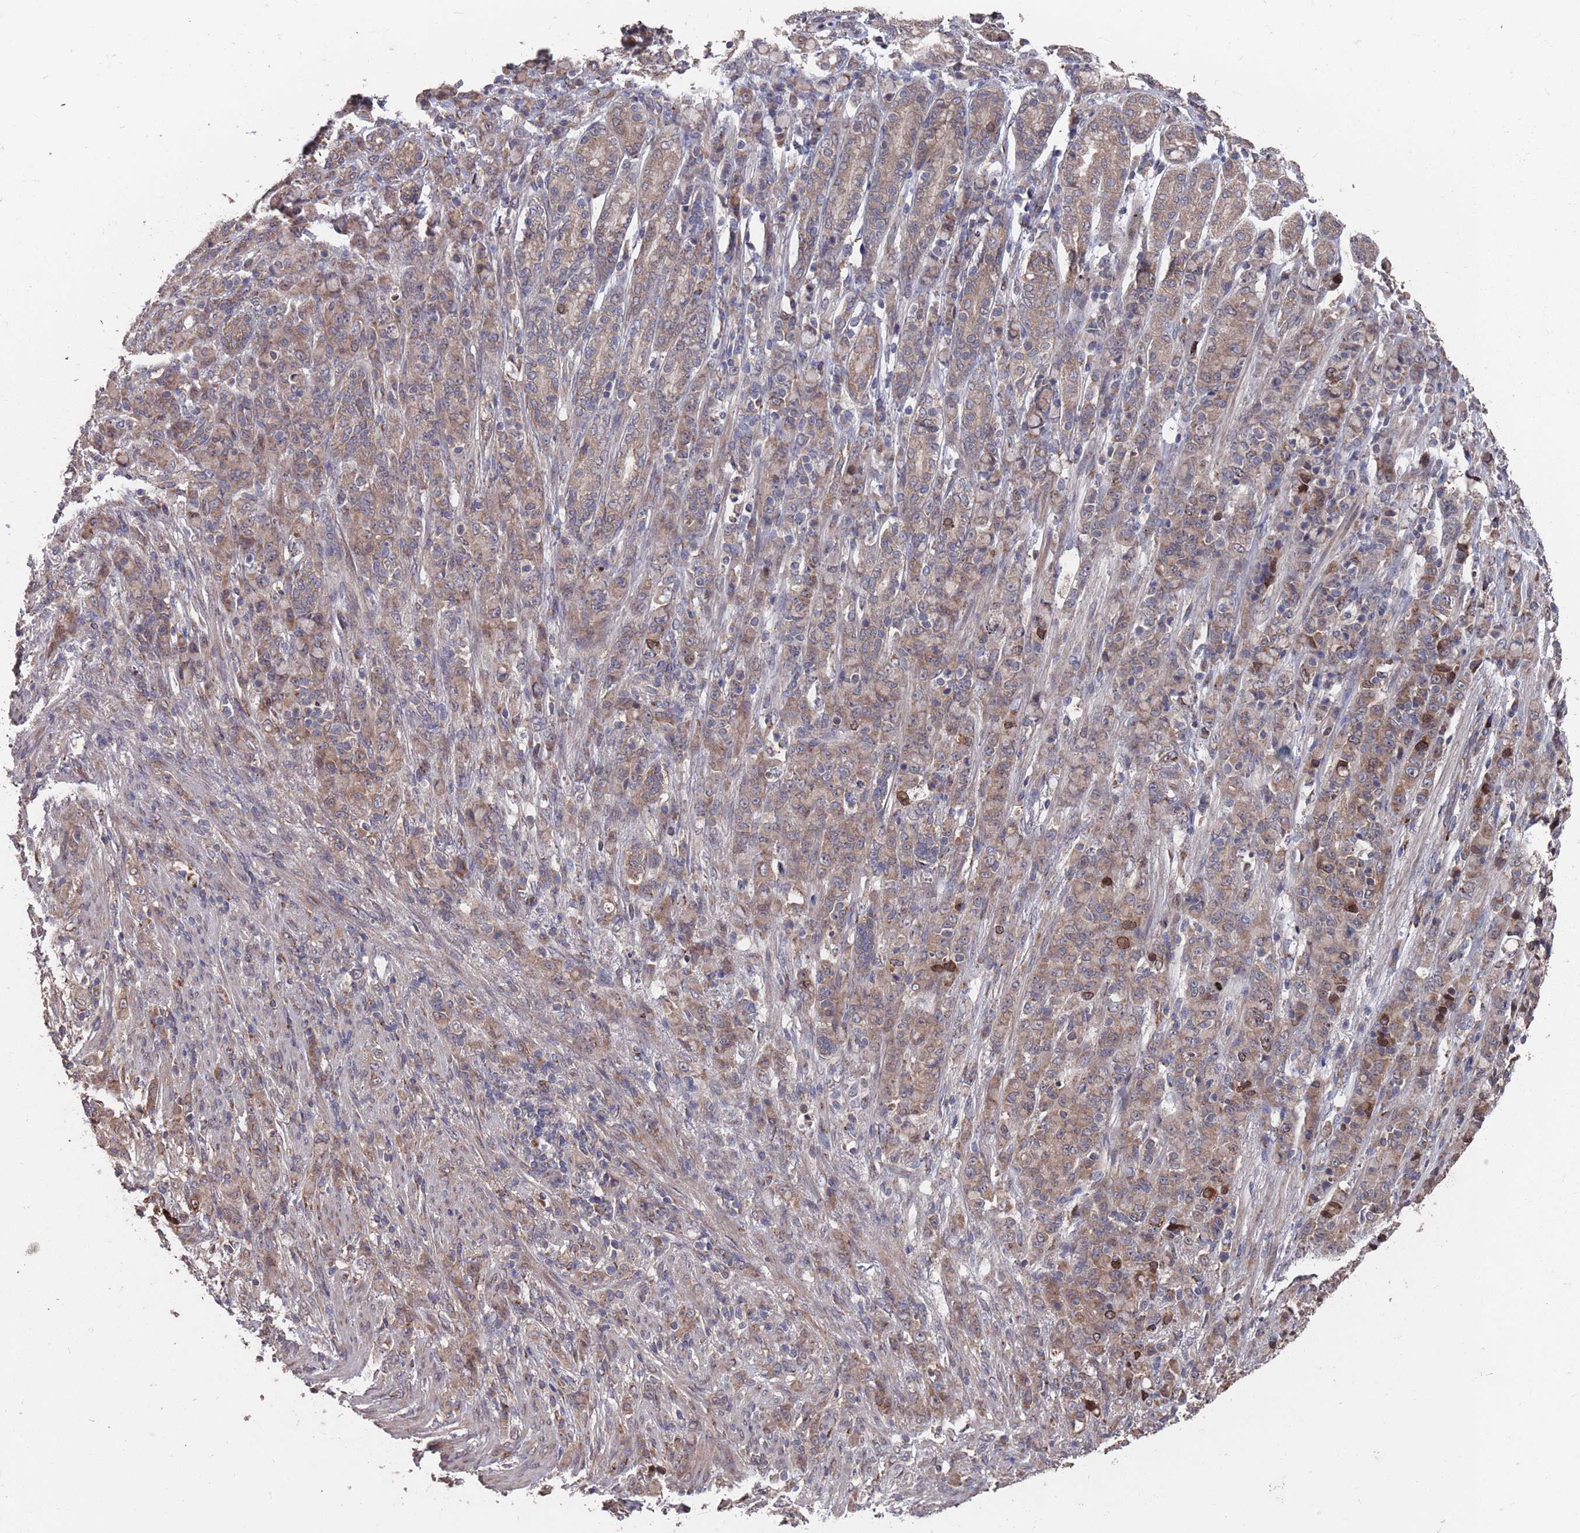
{"staining": {"intensity": "weak", "quantity": ">75%", "location": "cytoplasmic/membranous"}, "tissue": "stomach cancer", "cell_type": "Tumor cells", "image_type": "cancer", "snomed": [{"axis": "morphology", "description": "Adenocarcinoma, NOS"}, {"axis": "topography", "description": "Stomach"}], "caption": "A brown stain labels weak cytoplasmic/membranous expression of a protein in stomach cancer (adenocarcinoma) tumor cells.", "gene": "UNC45A", "patient": {"sex": "female", "age": 79}}